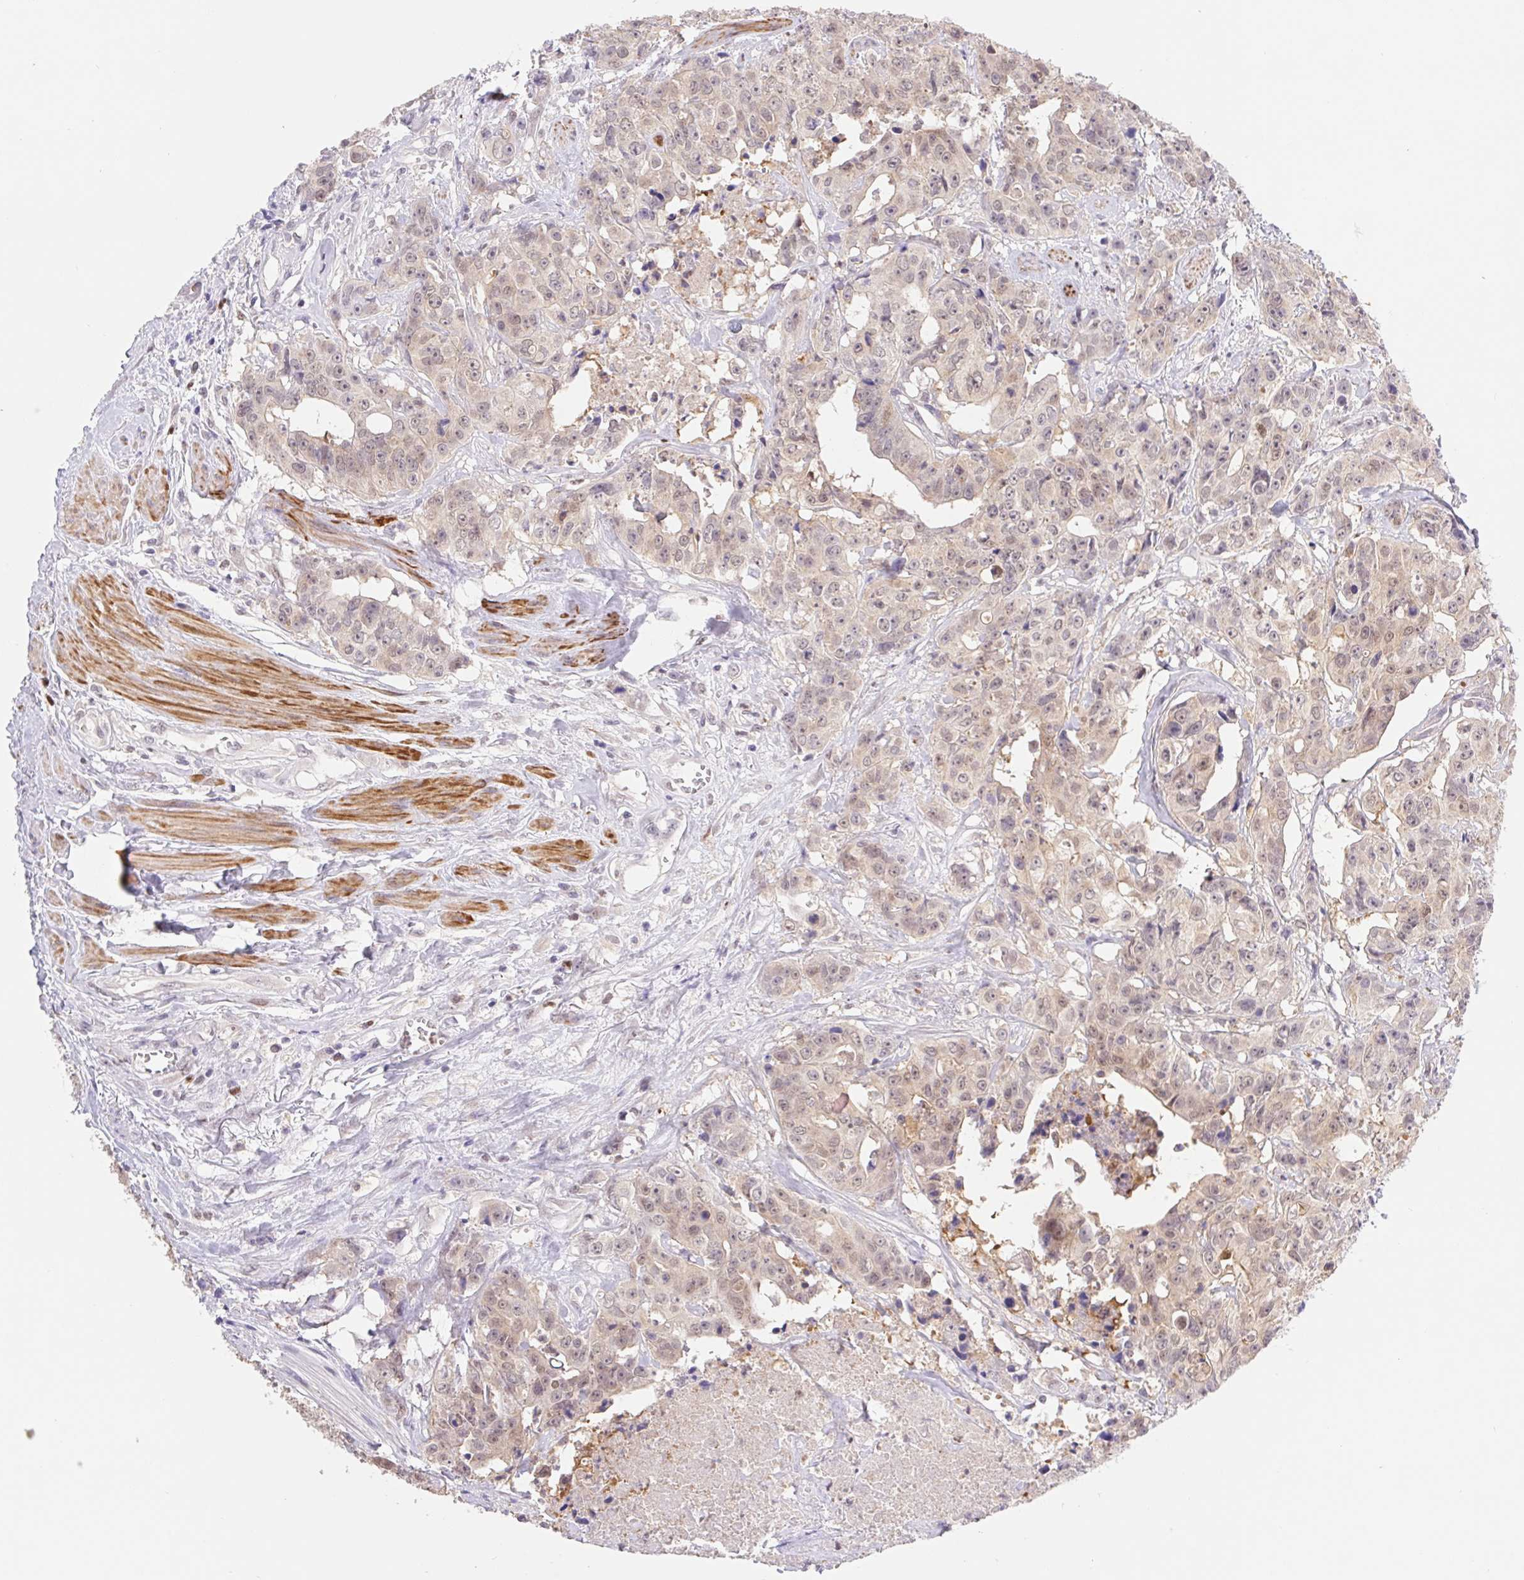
{"staining": {"intensity": "weak", "quantity": "<25%", "location": "nuclear"}, "tissue": "colorectal cancer", "cell_type": "Tumor cells", "image_type": "cancer", "snomed": [{"axis": "morphology", "description": "Adenocarcinoma, NOS"}, {"axis": "topography", "description": "Rectum"}], "caption": "IHC image of adenocarcinoma (colorectal) stained for a protein (brown), which shows no staining in tumor cells.", "gene": "L3MBTL4", "patient": {"sex": "female", "age": 62}}